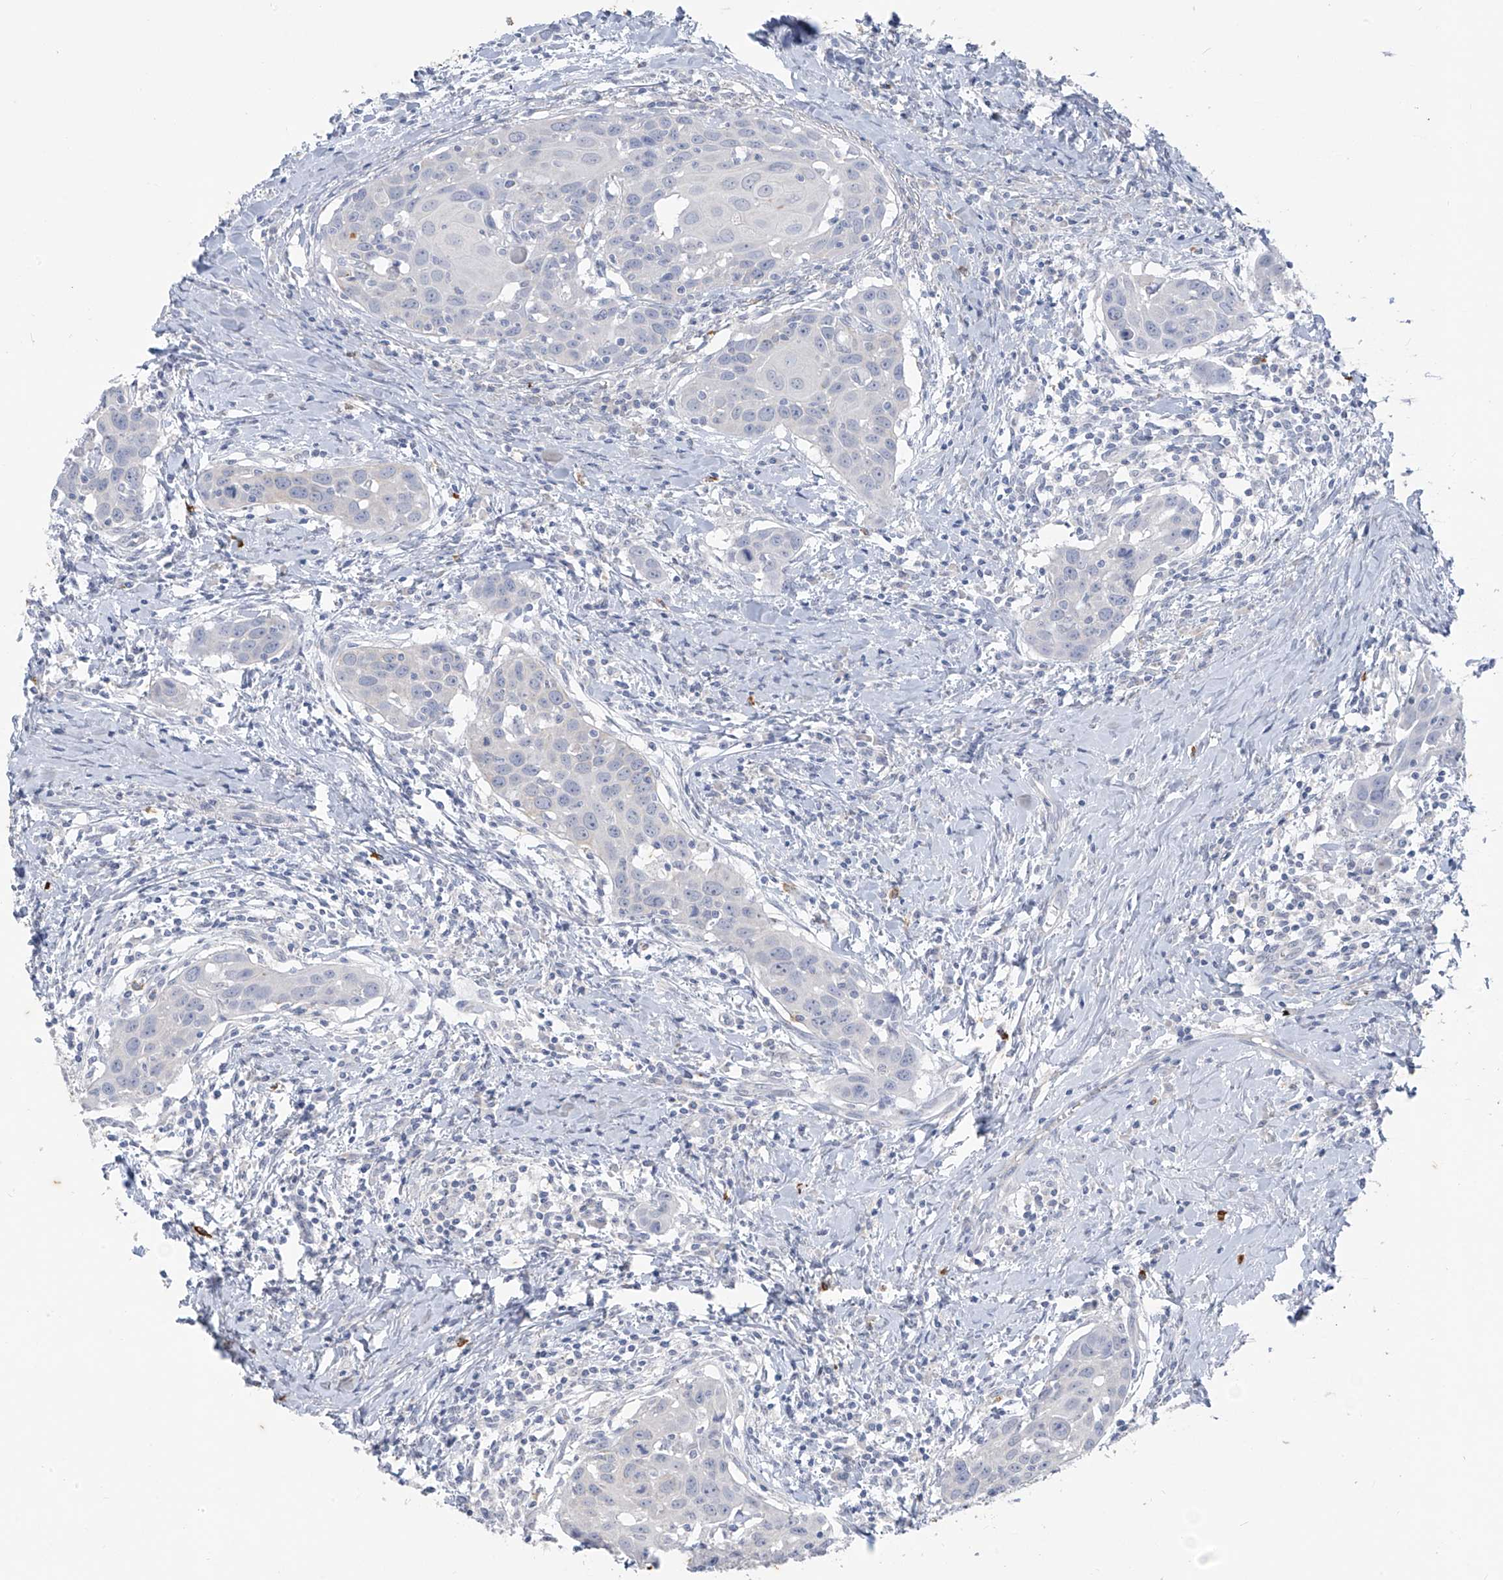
{"staining": {"intensity": "negative", "quantity": "none", "location": "none"}, "tissue": "head and neck cancer", "cell_type": "Tumor cells", "image_type": "cancer", "snomed": [{"axis": "morphology", "description": "Squamous cell carcinoma, NOS"}, {"axis": "topography", "description": "Oral tissue"}, {"axis": "topography", "description": "Head-Neck"}], "caption": "This is an immunohistochemistry (IHC) histopathology image of squamous cell carcinoma (head and neck). There is no expression in tumor cells.", "gene": "CX3CR1", "patient": {"sex": "female", "age": 50}}